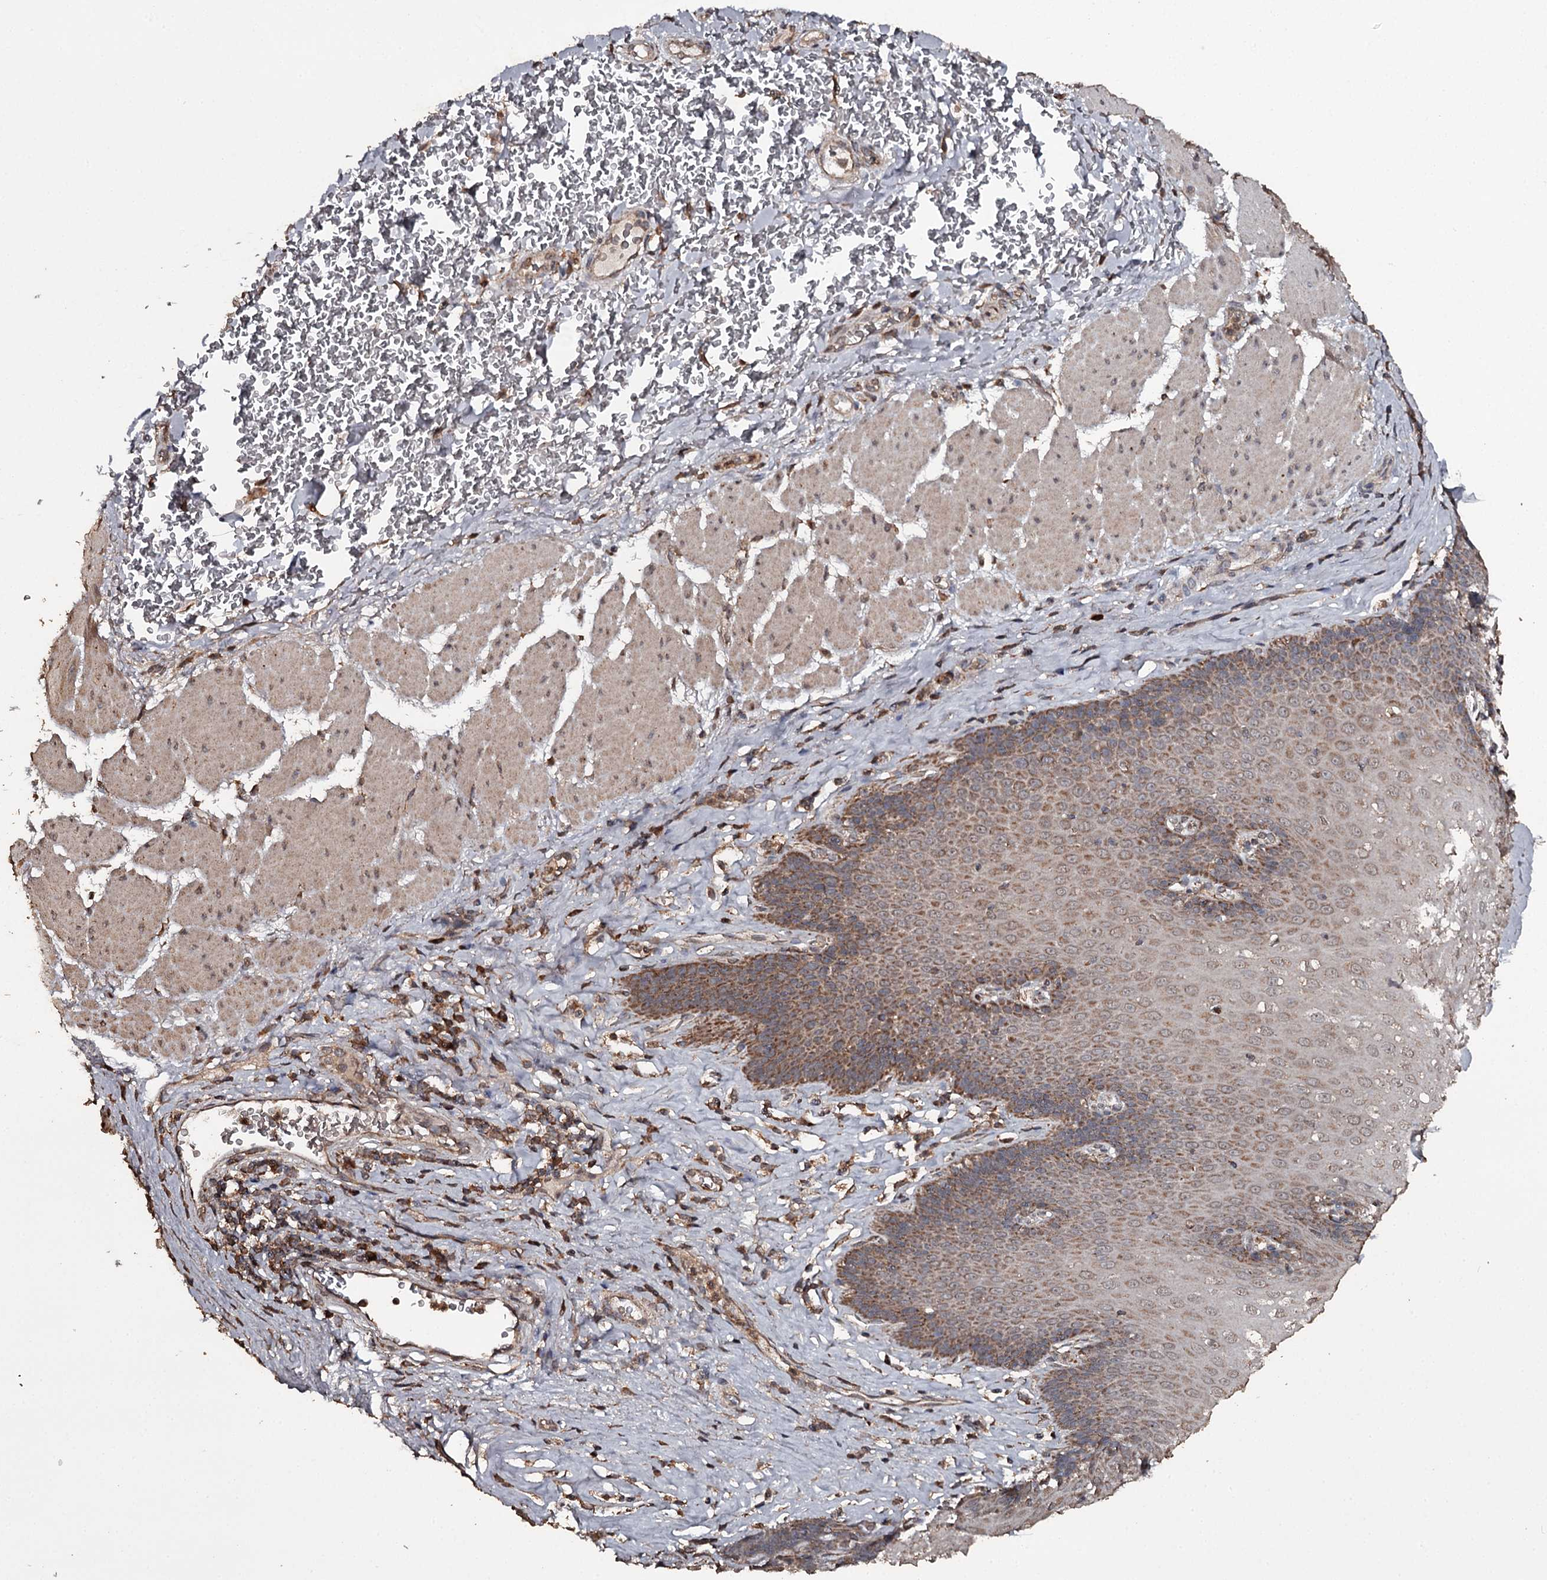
{"staining": {"intensity": "moderate", "quantity": ">75%", "location": "cytoplasmic/membranous"}, "tissue": "esophagus", "cell_type": "Squamous epithelial cells", "image_type": "normal", "snomed": [{"axis": "morphology", "description": "Normal tissue, NOS"}, {"axis": "topography", "description": "Esophagus"}], "caption": "Esophagus was stained to show a protein in brown. There is medium levels of moderate cytoplasmic/membranous positivity in approximately >75% of squamous epithelial cells.", "gene": "WIPI1", "patient": {"sex": "female", "age": 66}}